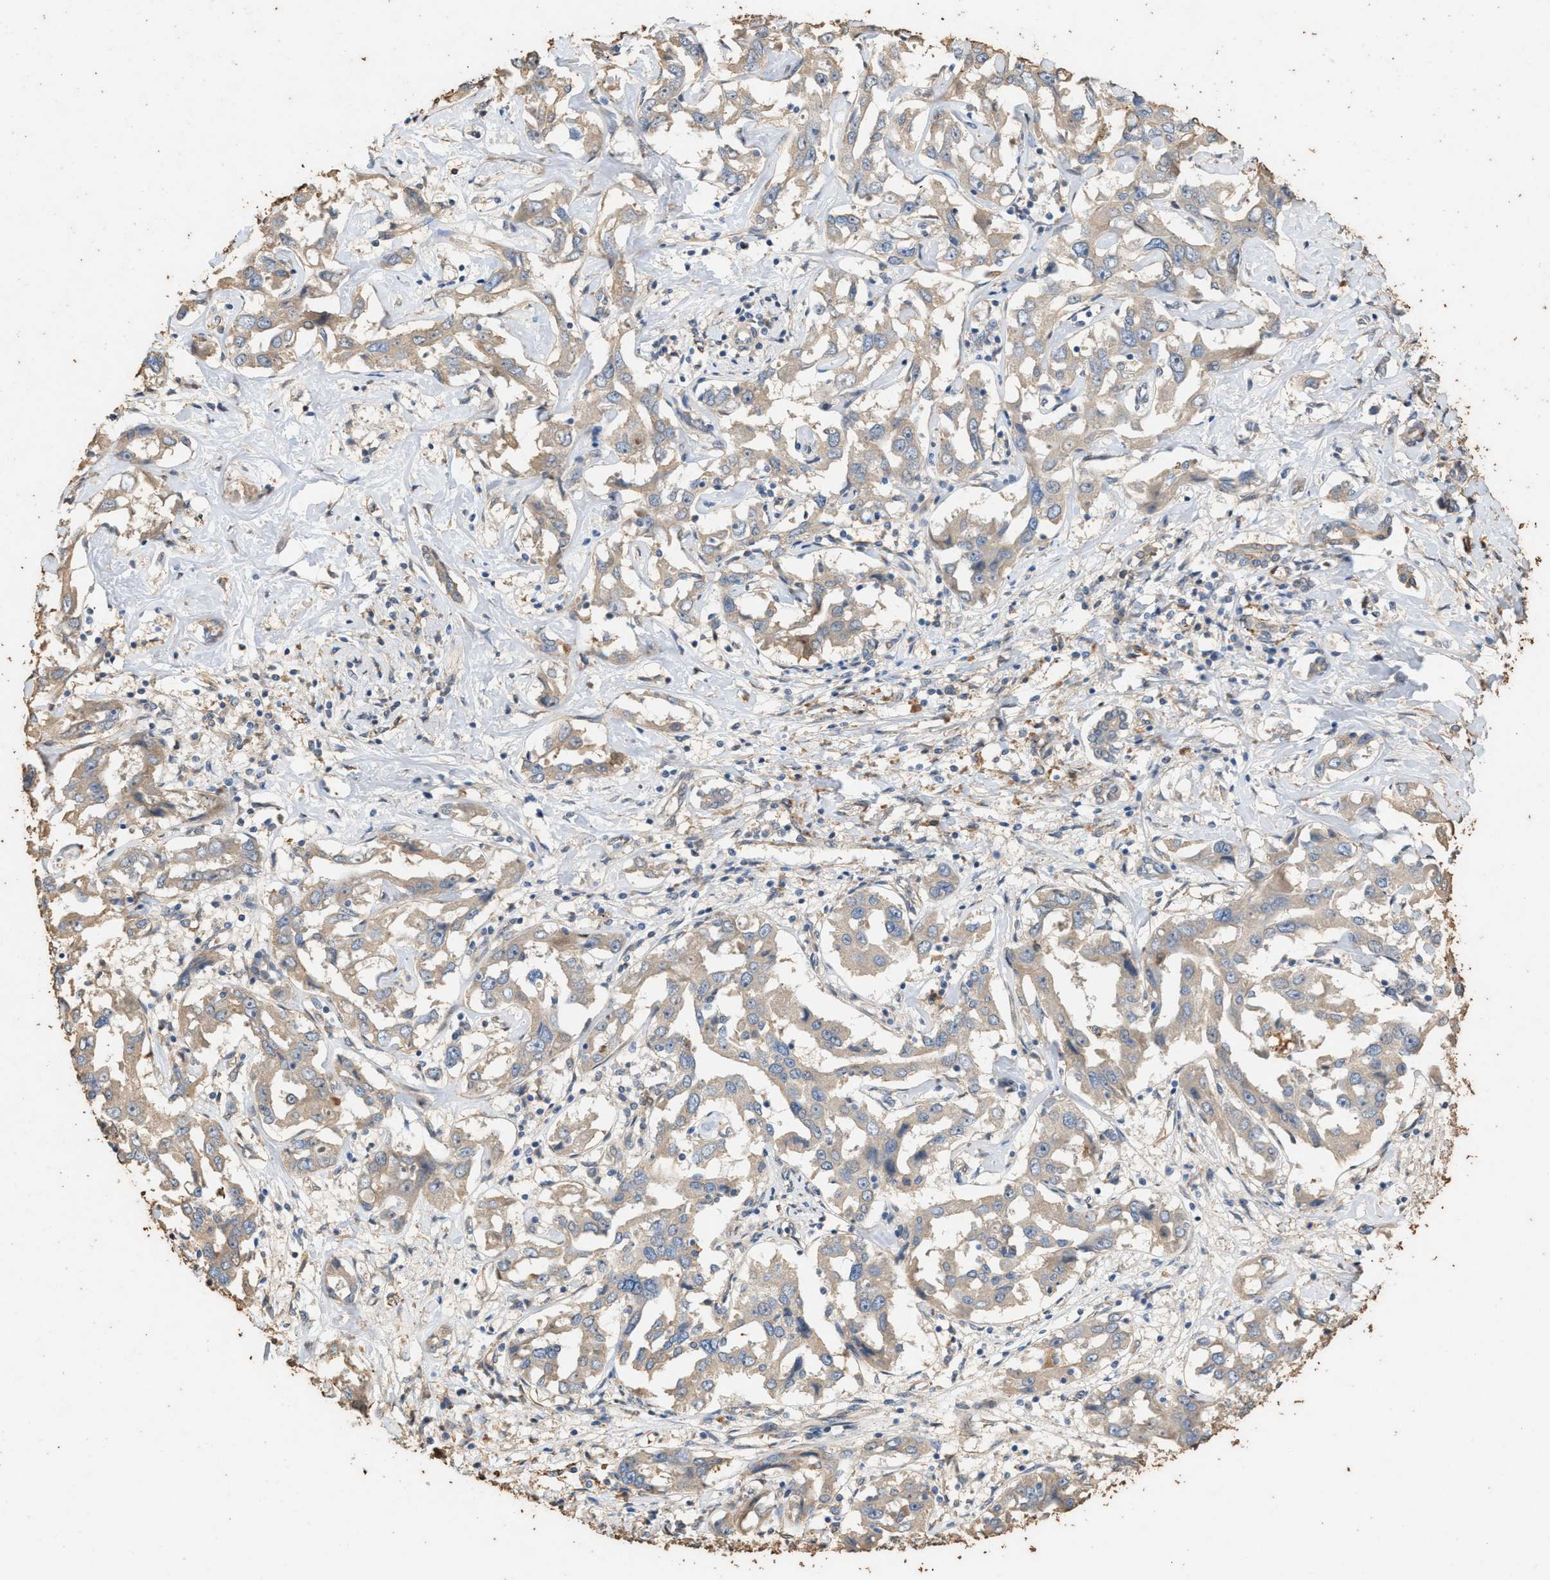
{"staining": {"intensity": "negative", "quantity": "none", "location": "none"}, "tissue": "liver cancer", "cell_type": "Tumor cells", "image_type": "cancer", "snomed": [{"axis": "morphology", "description": "Cholangiocarcinoma"}, {"axis": "topography", "description": "Liver"}], "caption": "IHC of human cholangiocarcinoma (liver) exhibits no staining in tumor cells. (DAB immunohistochemistry visualized using brightfield microscopy, high magnification).", "gene": "DCAF7", "patient": {"sex": "male", "age": 59}}